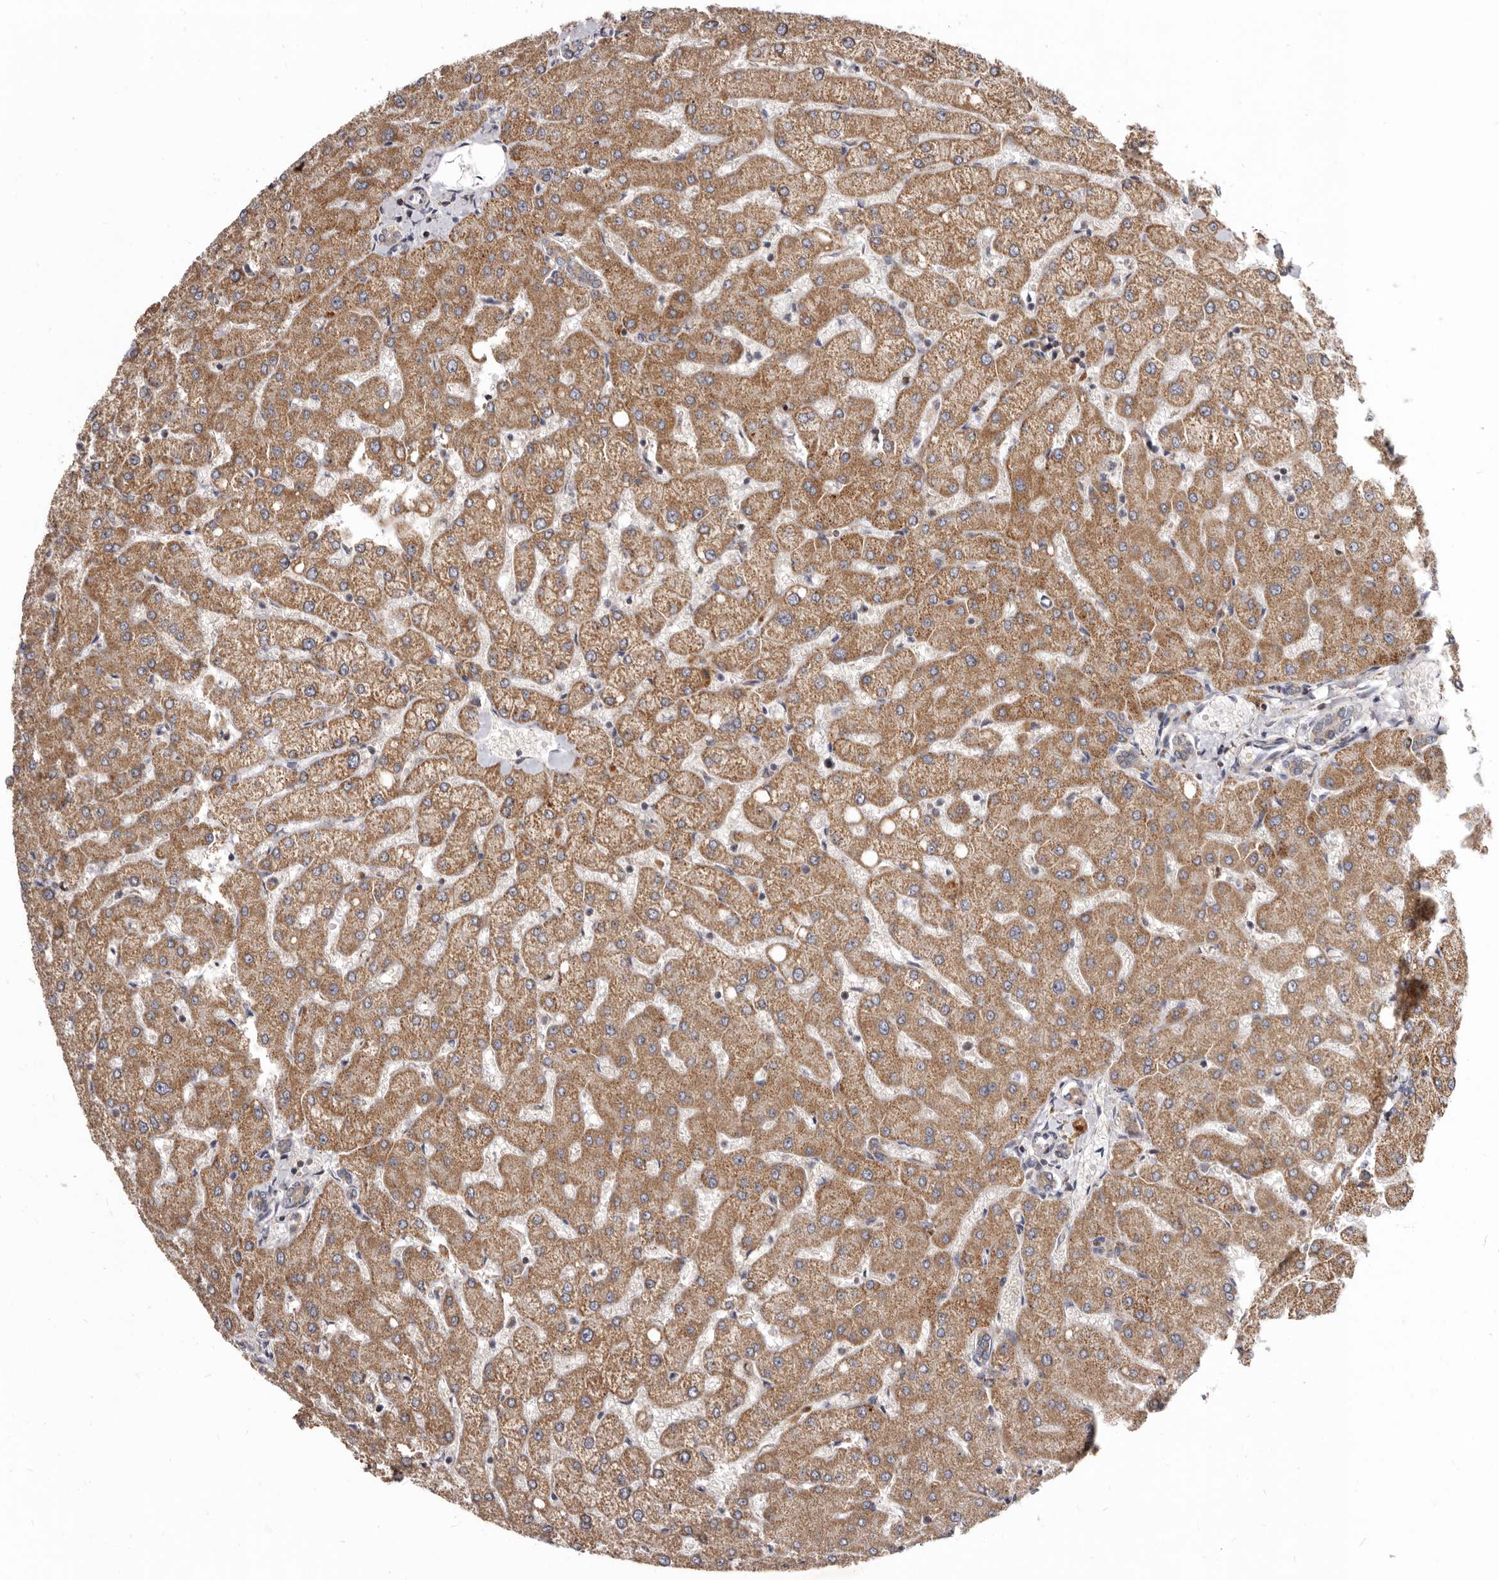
{"staining": {"intensity": "weak", "quantity": "<25%", "location": "cytoplasmic/membranous"}, "tissue": "liver", "cell_type": "Cholangiocytes", "image_type": "normal", "snomed": [{"axis": "morphology", "description": "Normal tissue, NOS"}, {"axis": "topography", "description": "Liver"}], "caption": "This is a histopathology image of IHC staining of benign liver, which shows no staining in cholangiocytes.", "gene": "SMC4", "patient": {"sex": "female", "age": 54}}